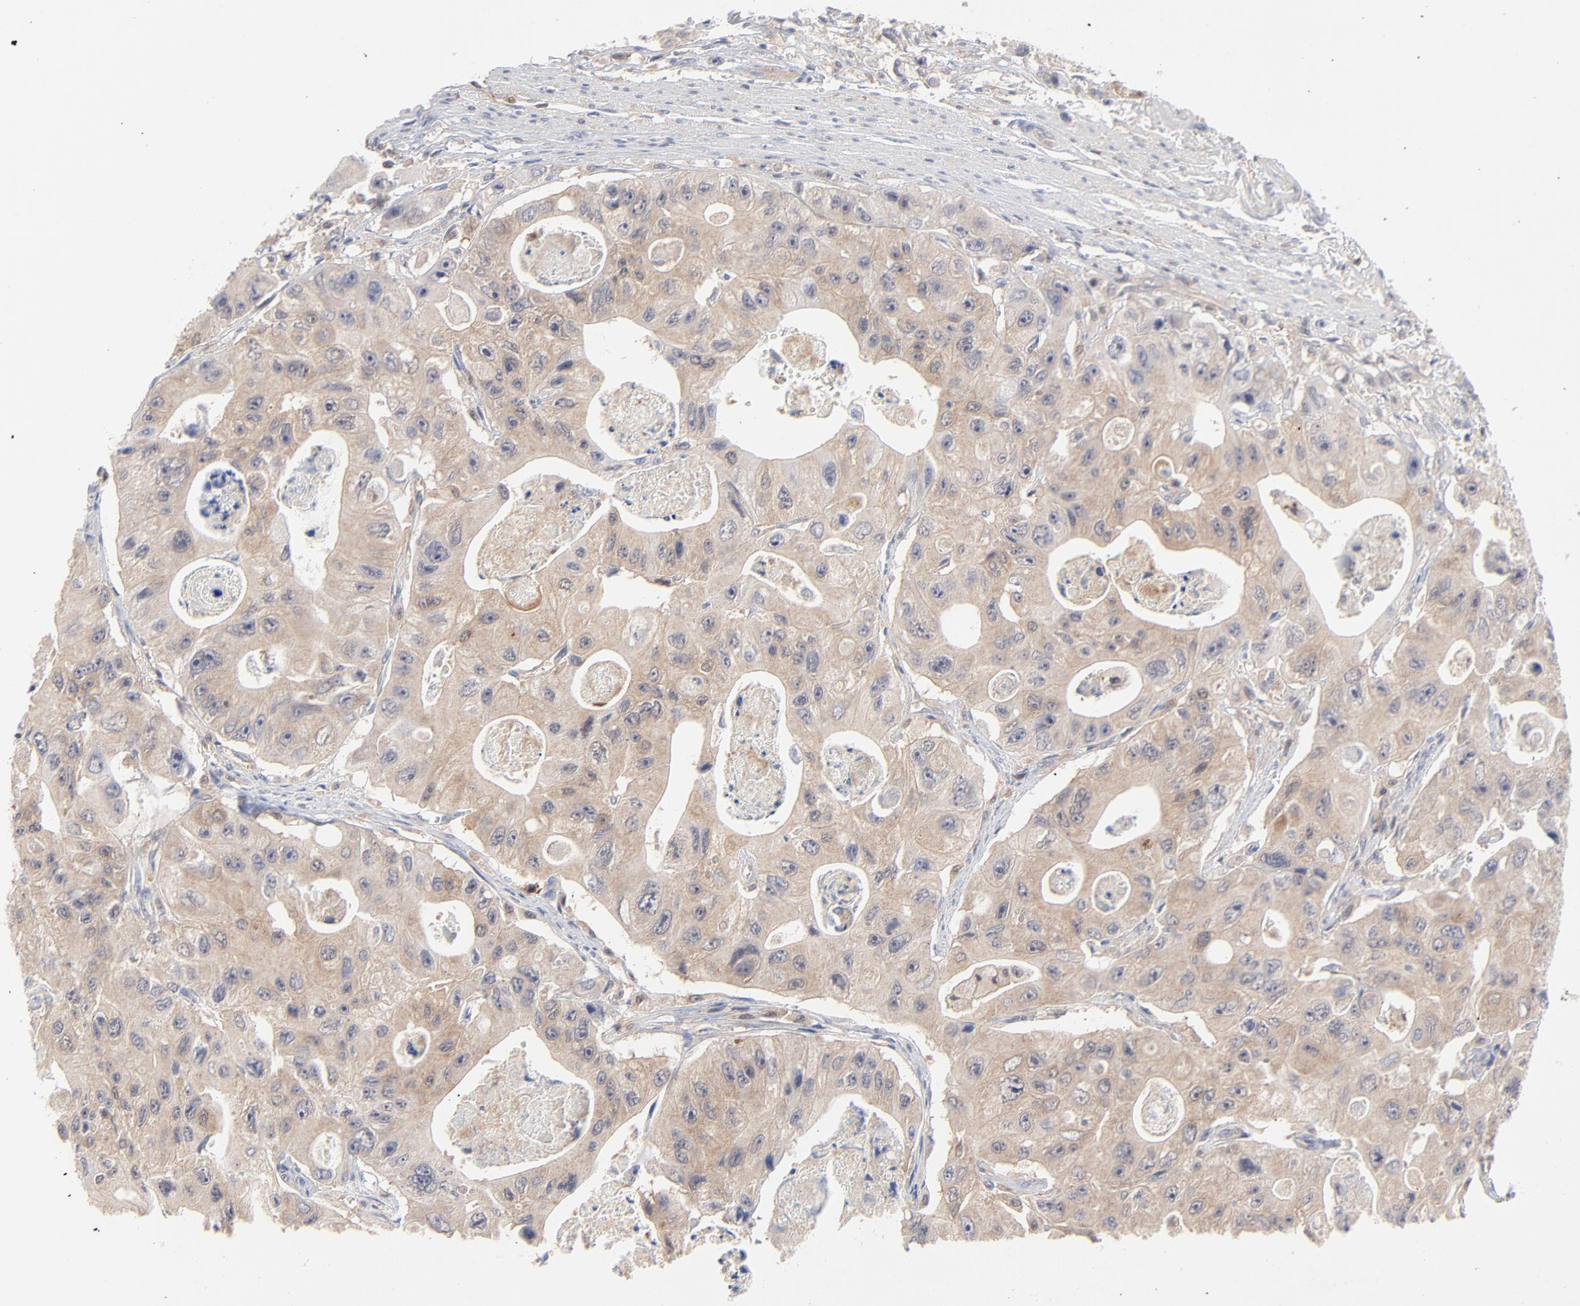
{"staining": {"intensity": "moderate", "quantity": ">75%", "location": "cytoplasmic/membranous"}, "tissue": "colorectal cancer", "cell_type": "Tumor cells", "image_type": "cancer", "snomed": [{"axis": "morphology", "description": "Adenocarcinoma, NOS"}, {"axis": "topography", "description": "Colon"}], "caption": "Tumor cells show moderate cytoplasmic/membranous expression in approximately >75% of cells in colorectal adenocarcinoma.", "gene": "CAB39L", "patient": {"sex": "female", "age": 46}}